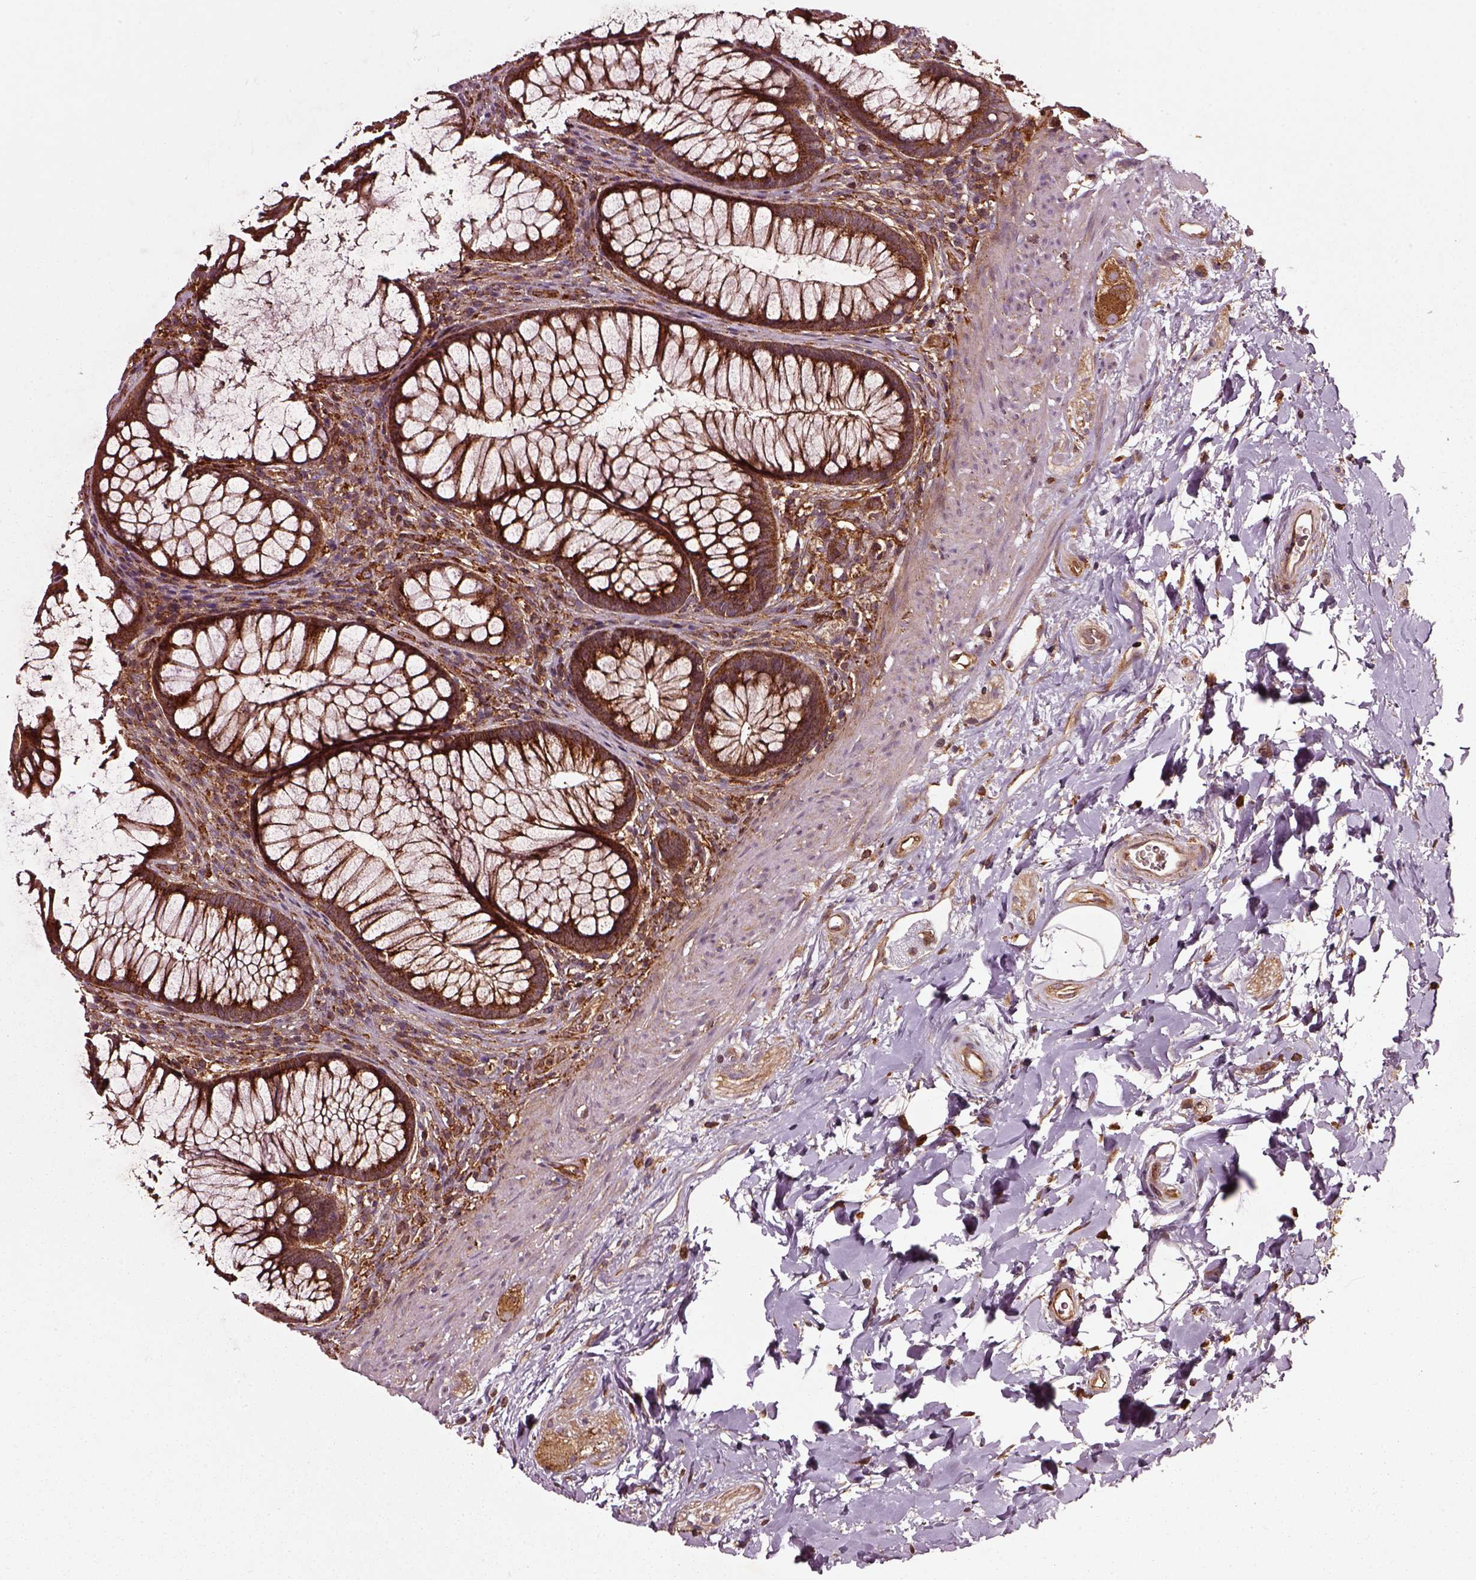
{"staining": {"intensity": "strong", "quantity": ">75%", "location": "cytoplasmic/membranous"}, "tissue": "rectum", "cell_type": "Glandular cells", "image_type": "normal", "snomed": [{"axis": "morphology", "description": "Normal tissue, NOS"}, {"axis": "topography", "description": "Smooth muscle"}, {"axis": "topography", "description": "Rectum"}], "caption": "Strong cytoplasmic/membranous protein positivity is appreciated in approximately >75% of glandular cells in rectum.", "gene": "WASHC2A", "patient": {"sex": "male", "age": 53}}